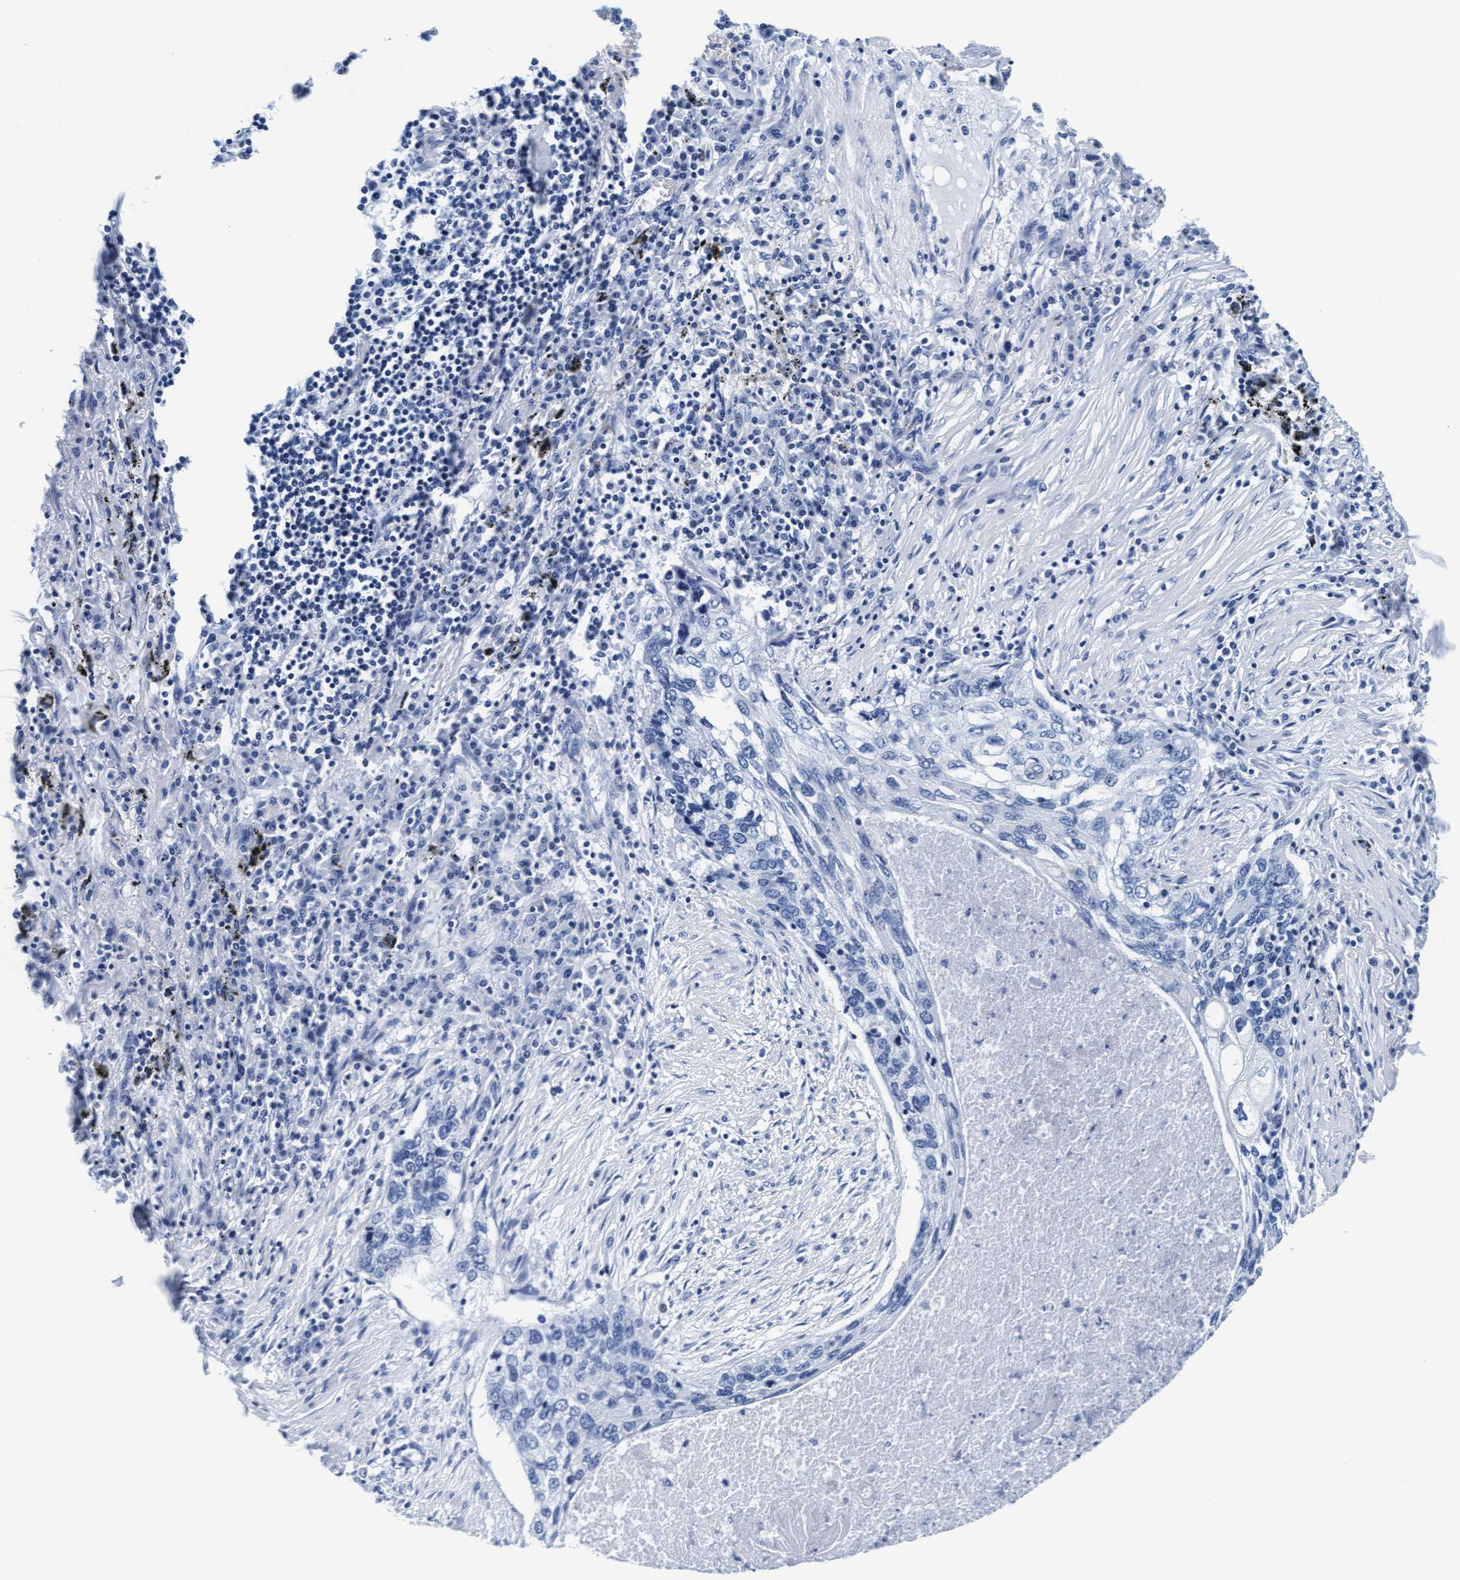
{"staining": {"intensity": "negative", "quantity": "none", "location": "none"}, "tissue": "lung cancer", "cell_type": "Tumor cells", "image_type": "cancer", "snomed": [{"axis": "morphology", "description": "Squamous cell carcinoma, NOS"}, {"axis": "topography", "description": "Lung"}], "caption": "Lung cancer (squamous cell carcinoma) stained for a protein using IHC displays no positivity tumor cells.", "gene": "ARSG", "patient": {"sex": "female", "age": 63}}